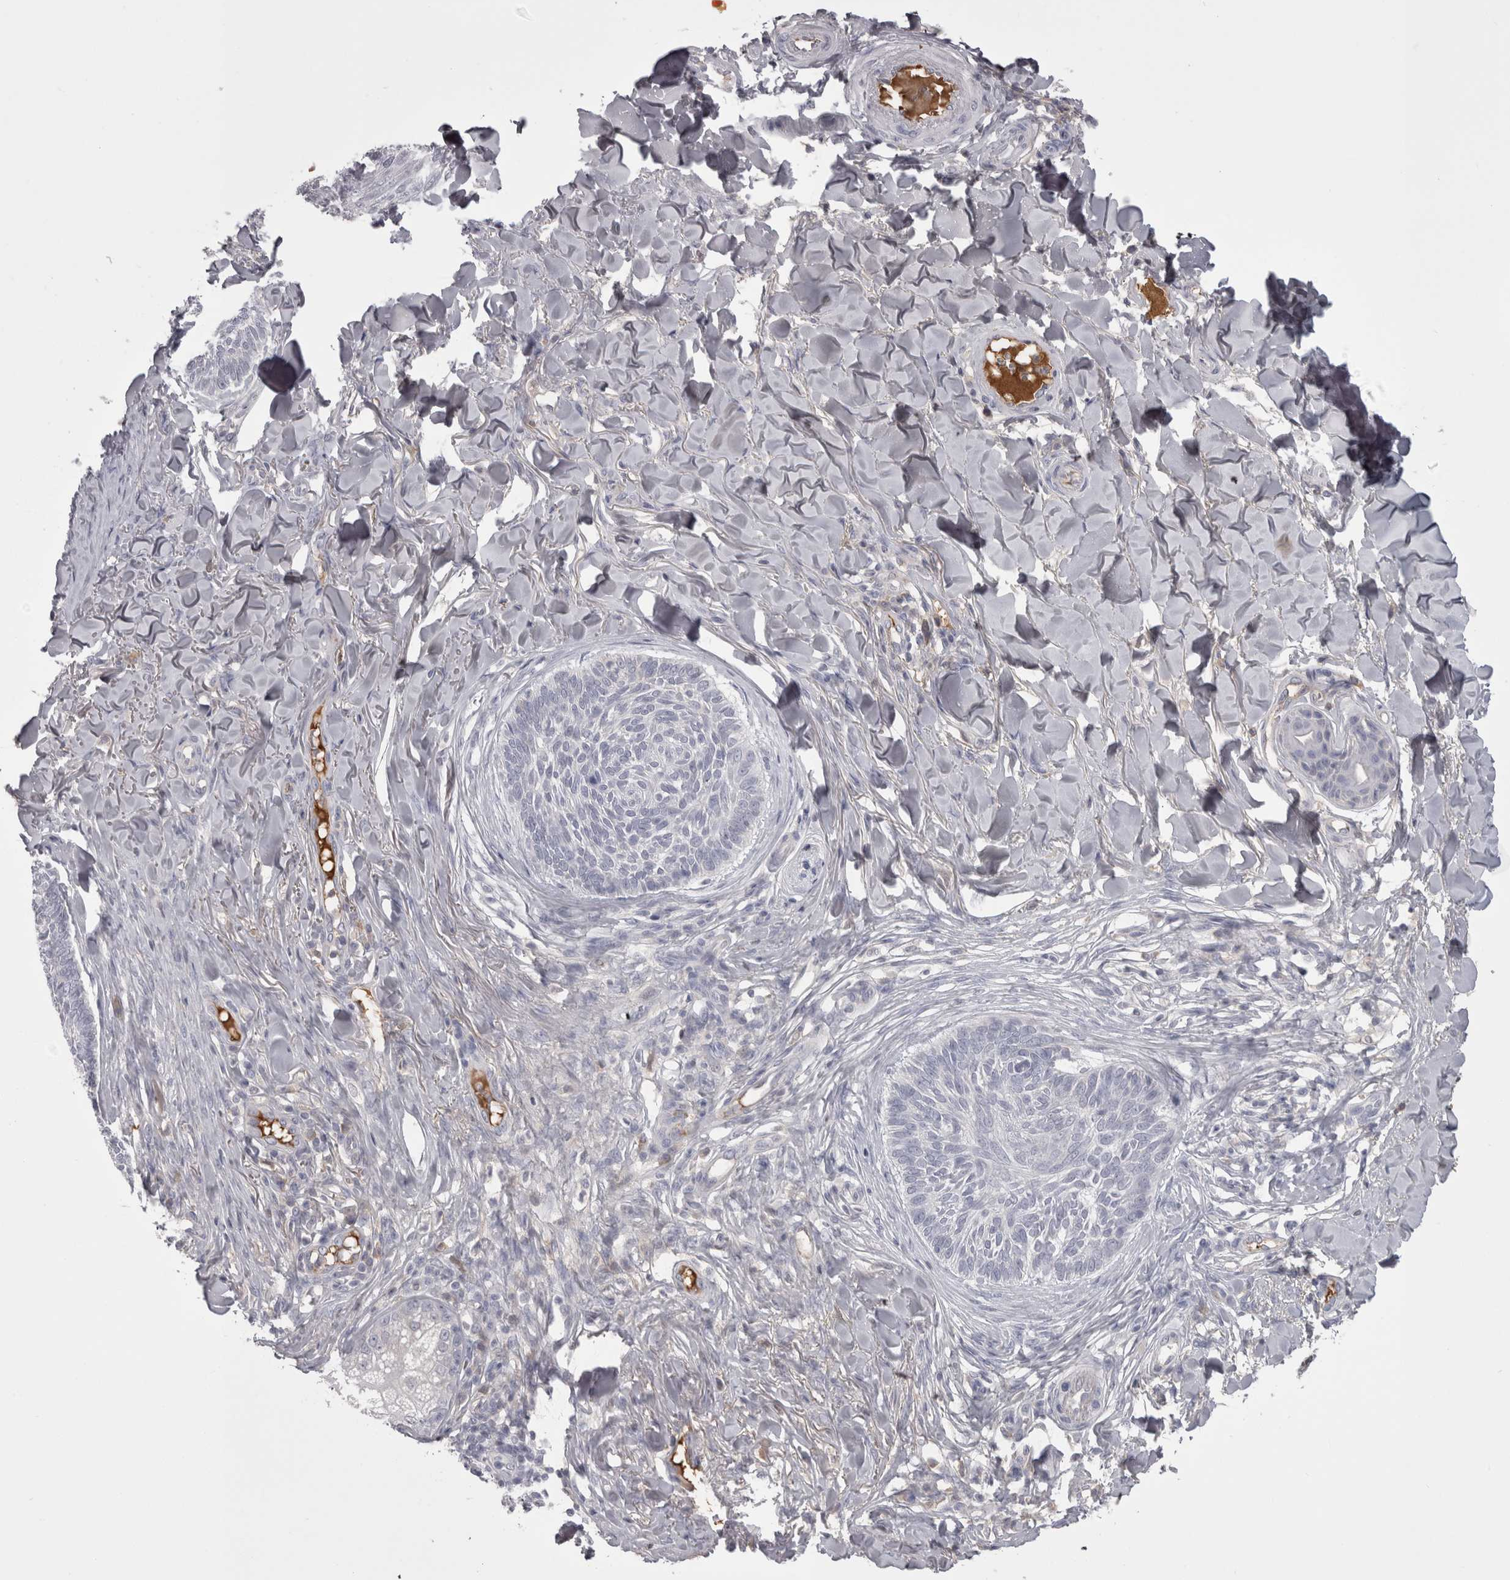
{"staining": {"intensity": "negative", "quantity": "none", "location": "none"}, "tissue": "skin cancer", "cell_type": "Tumor cells", "image_type": "cancer", "snomed": [{"axis": "morphology", "description": "Basal cell carcinoma"}, {"axis": "topography", "description": "Skin"}], "caption": "Skin cancer (basal cell carcinoma) stained for a protein using immunohistochemistry shows no positivity tumor cells.", "gene": "SAA4", "patient": {"sex": "male", "age": 43}}